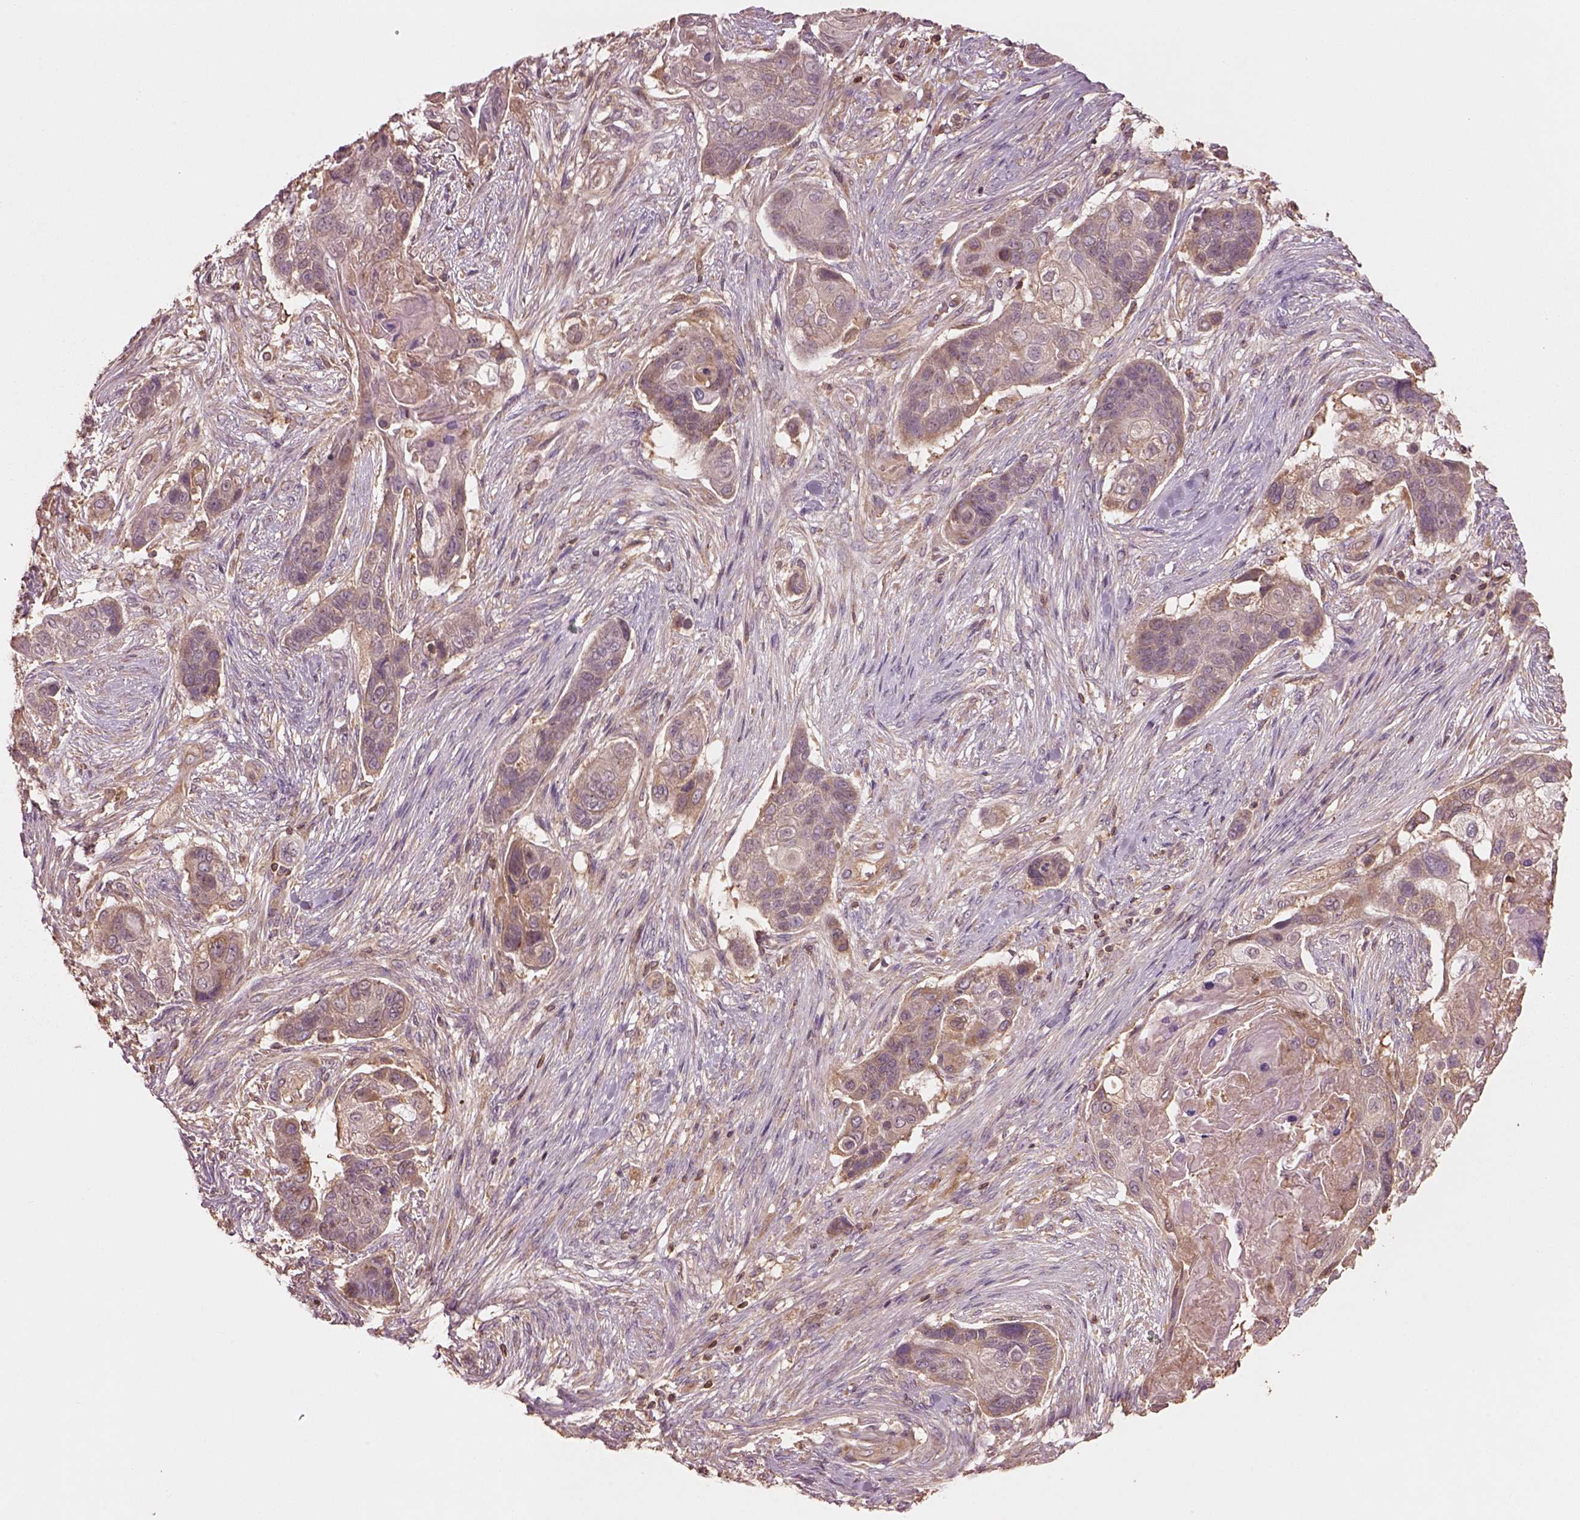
{"staining": {"intensity": "weak", "quantity": "<25%", "location": "cytoplasmic/membranous"}, "tissue": "lung cancer", "cell_type": "Tumor cells", "image_type": "cancer", "snomed": [{"axis": "morphology", "description": "Squamous cell carcinoma, NOS"}, {"axis": "topography", "description": "Lung"}], "caption": "Lung squamous cell carcinoma stained for a protein using immunohistochemistry (IHC) demonstrates no expression tumor cells.", "gene": "TRADD", "patient": {"sex": "male", "age": 69}}